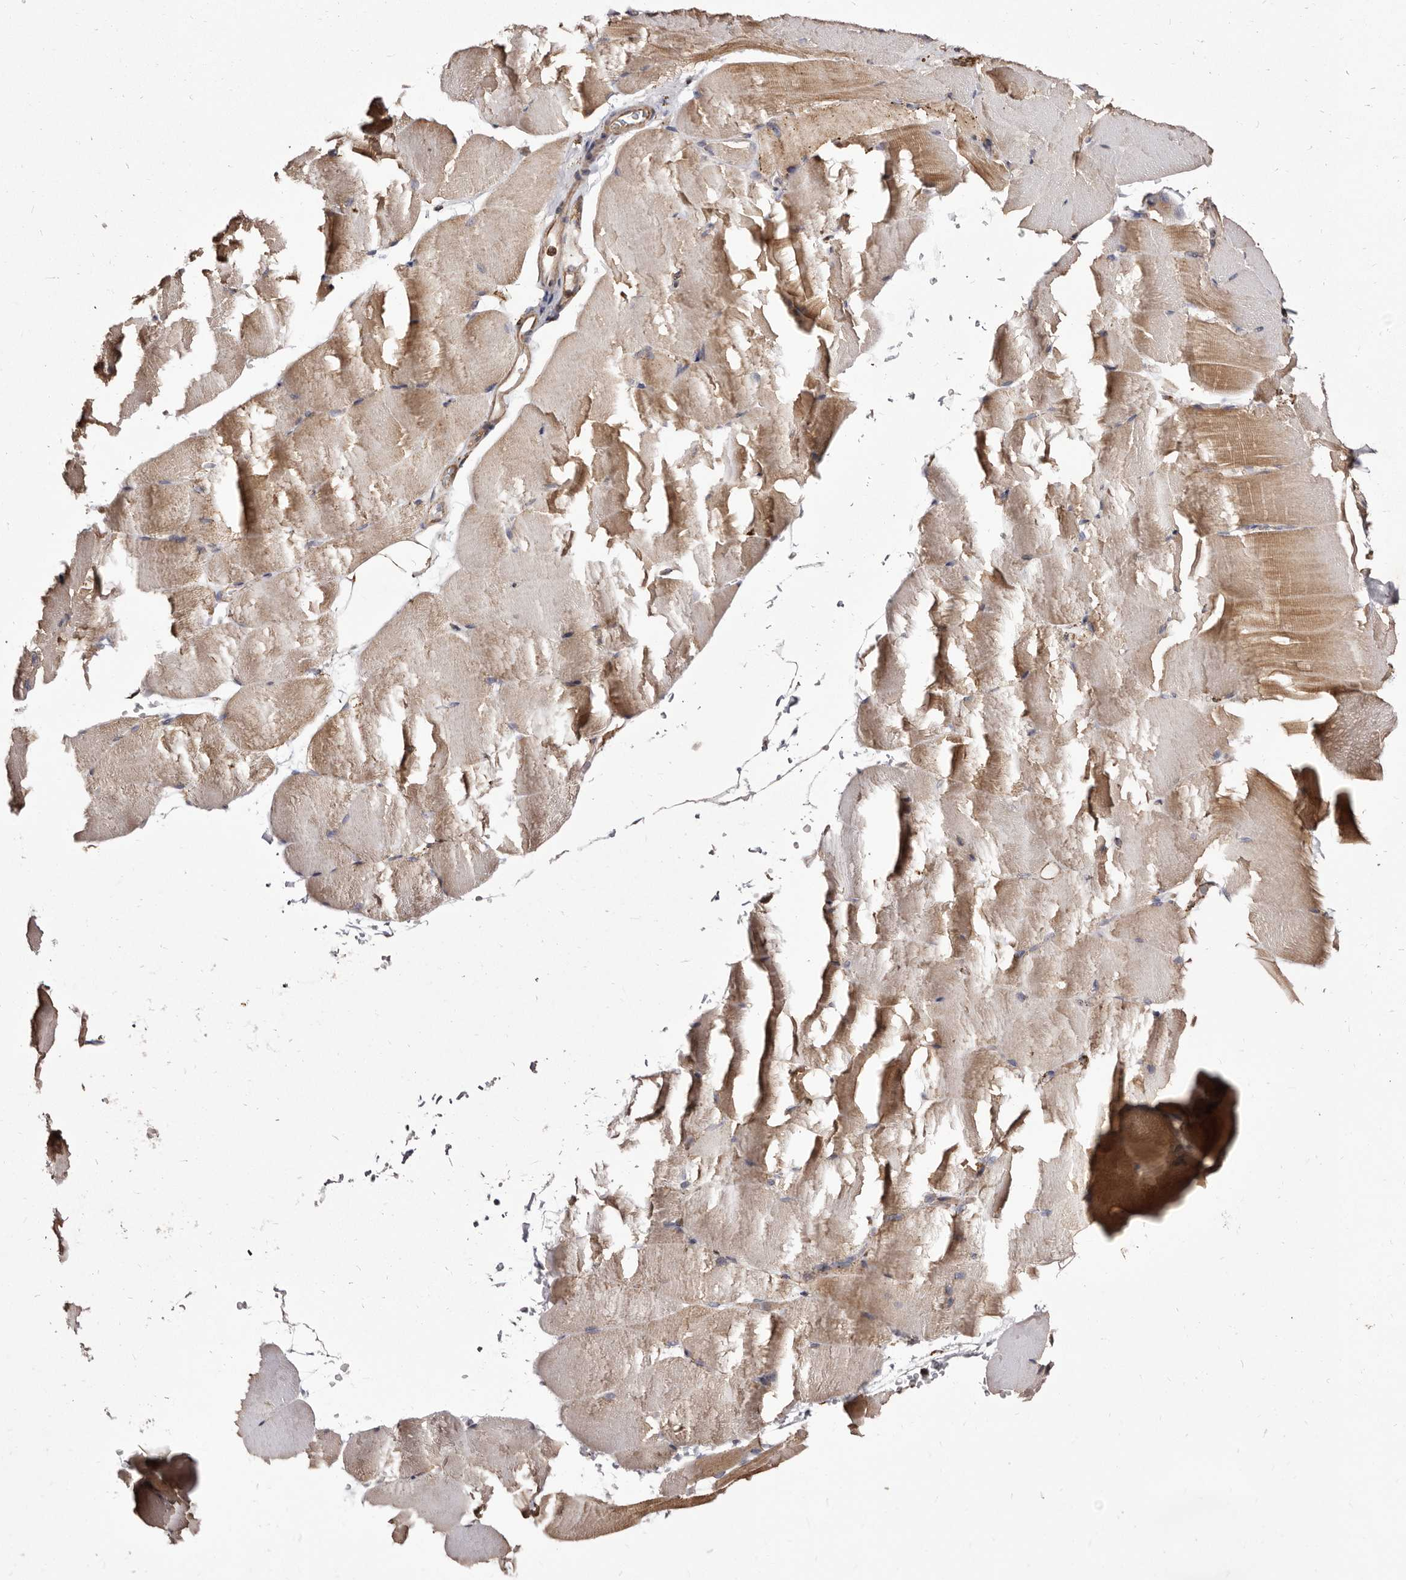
{"staining": {"intensity": "moderate", "quantity": "25%-75%", "location": "cytoplasmic/membranous"}, "tissue": "skeletal muscle", "cell_type": "Myocytes", "image_type": "normal", "snomed": [{"axis": "morphology", "description": "Normal tissue, NOS"}, {"axis": "topography", "description": "Skeletal muscle"}, {"axis": "topography", "description": "Parathyroid gland"}], "caption": "Protein staining by IHC reveals moderate cytoplasmic/membranous positivity in approximately 25%-75% of myocytes in normal skeletal muscle. Ihc stains the protein of interest in brown and the nuclei are stained blue.", "gene": "LUZP1", "patient": {"sex": "female", "age": 37}}